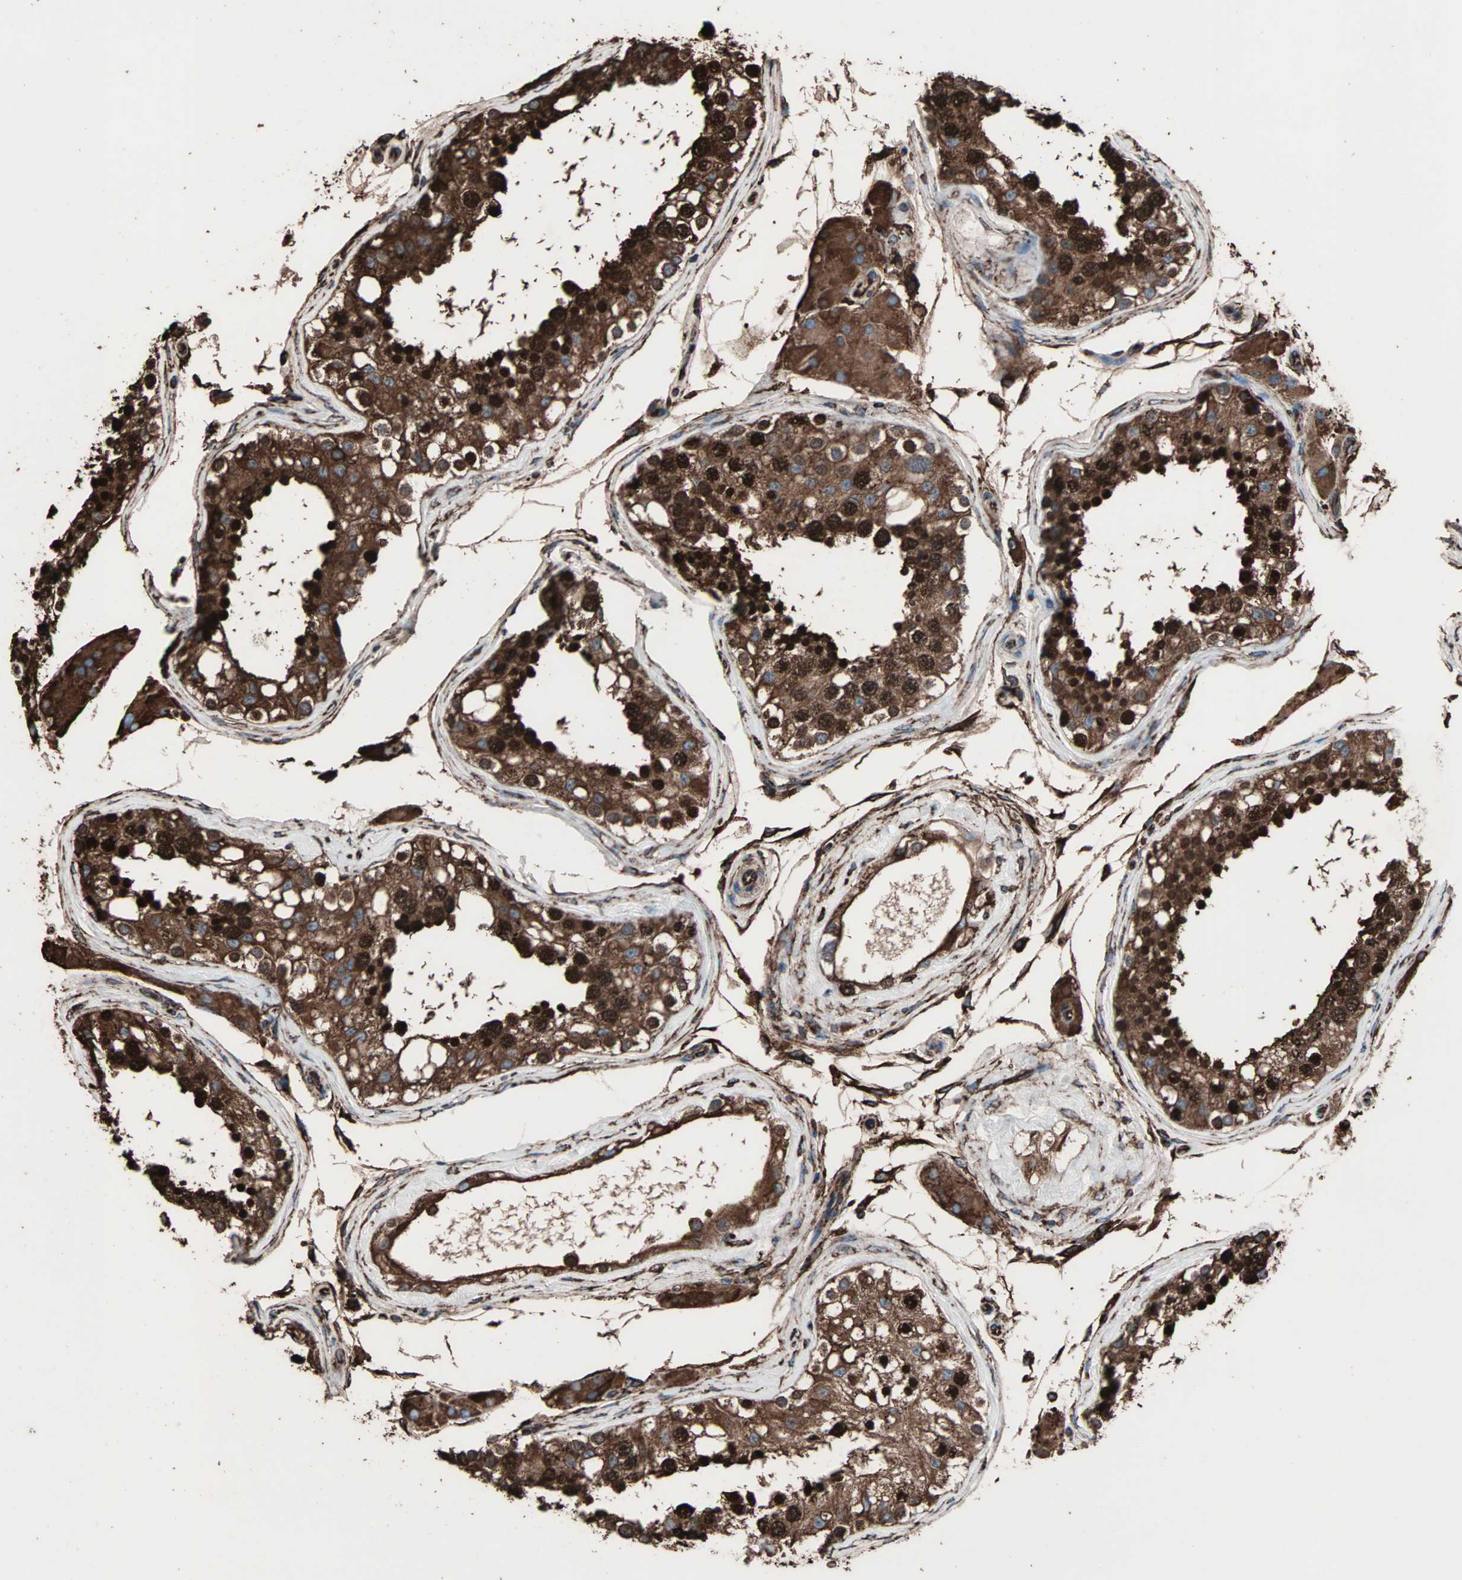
{"staining": {"intensity": "strong", "quantity": ">75%", "location": "cytoplasmic/membranous"}, "tissue": "testis", "cell_type": "Cells in seminiferous ducts", "image_type": "normal", "snomed": [{"axis": "morphology", "description": "Normal tissue, NOS"}, {"axis": "topography", "description": "Testis"}], "caption": "Benign testis was stained to show a protein in brown. There is high levels of strong cytoplasmic/membranous staining in approximately >75% of cells in seminiferous ducts. The staining was performed using DAB to visualize the protein expression in brown, while the nuclei were stained in blue with hematoxylin (Magnification: 20x).", "gene": "HSP90B1", "patient": {"sex": "male", "age": 68}}